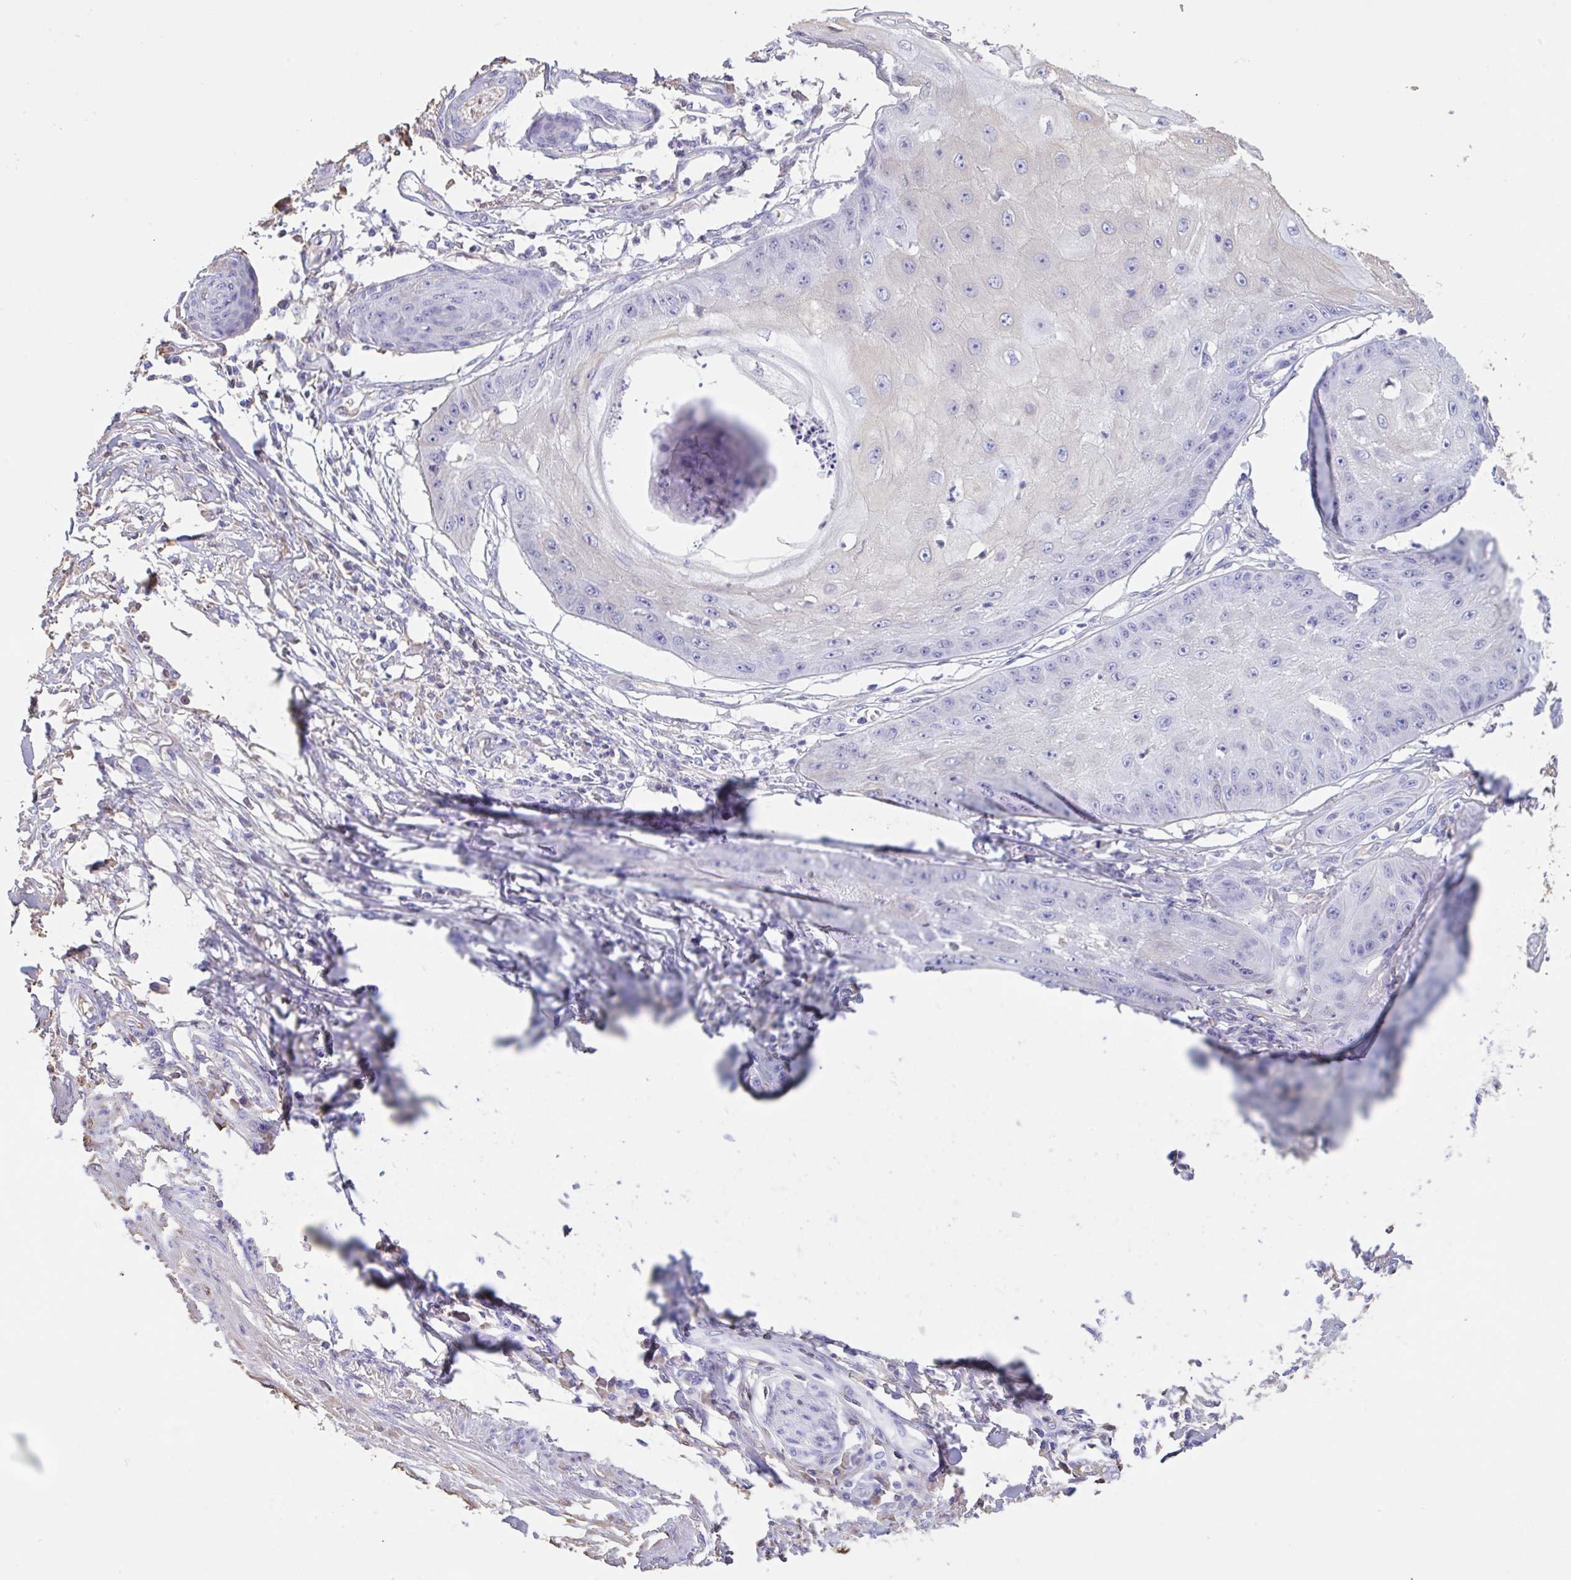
{"staining": {"intensity": "negative", "quantity": "none", "location": "none"}, "tissue": "skin cancer", "cell_type": "Tumor cells", "image_type": "cancer", "snomed": [{"axis": "morphology", "description": "Squamous cell carcinoma, NOS"}, {"axis": "topography", "description": "Skin"}], "caption": "Immunohistochemistry micrograph of skin cancer (squamous cell carcinoma) stained for a protein (brown), which shows no staining in tumor cells.", "gene": "HOXC12", "patient": {"sex": "male", "age": 70}}